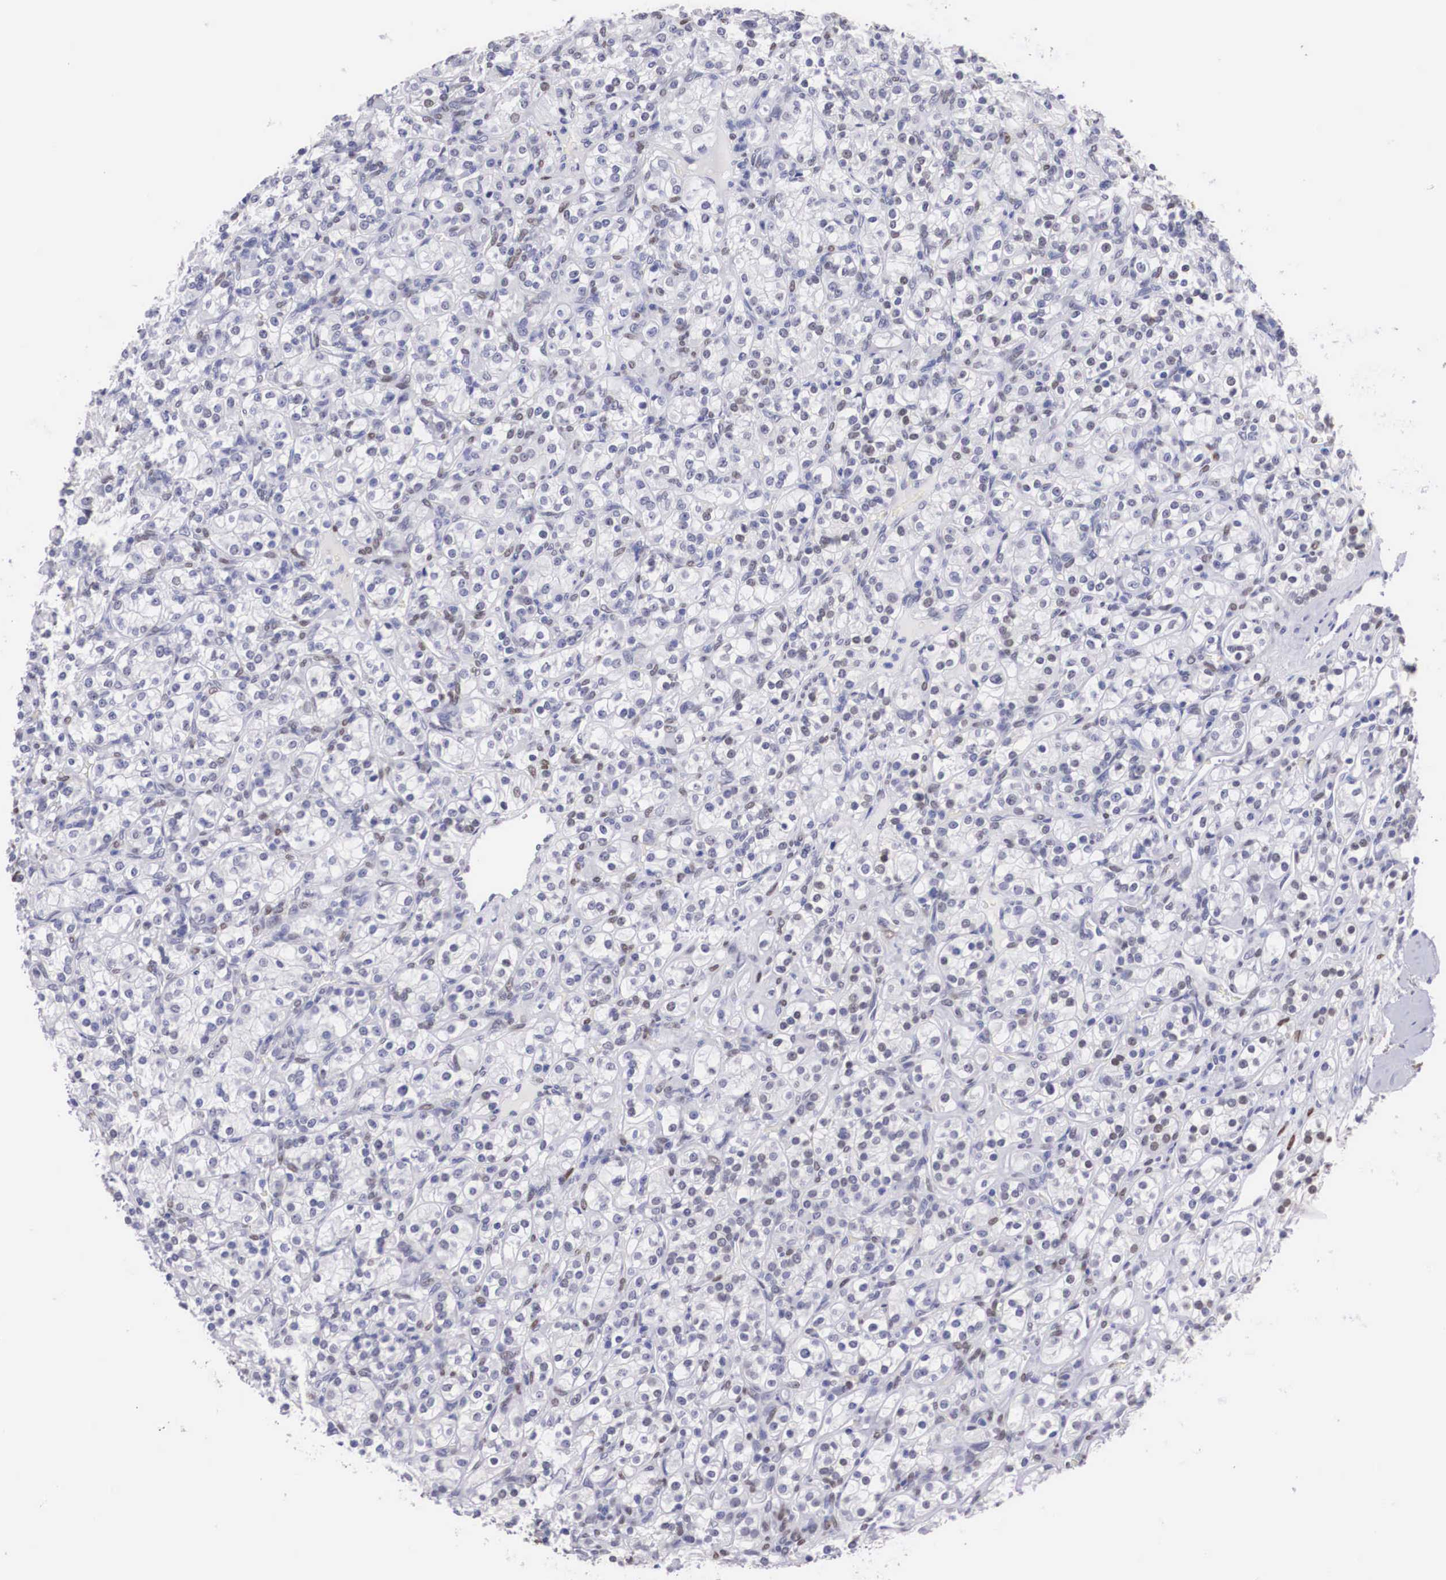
{"staining": {"intensity": "weak", "quantity": "<25%", "location": "nuclear"}, "tissue": "renal cancer", "cell_type": "Tumor cells", "image_type": "cancer", "snomed": [{"axis": "morphology", "description": "Adenocarcinoma, NOS"}, {"axis": "topography", "description": "Kidney"}], "caption": "Tumor cells show no significant protein expression in renal cancer (adenocarcinoma).", "gene": "KHDRBS3", "patient": {"sex": "male", "age": 77}}